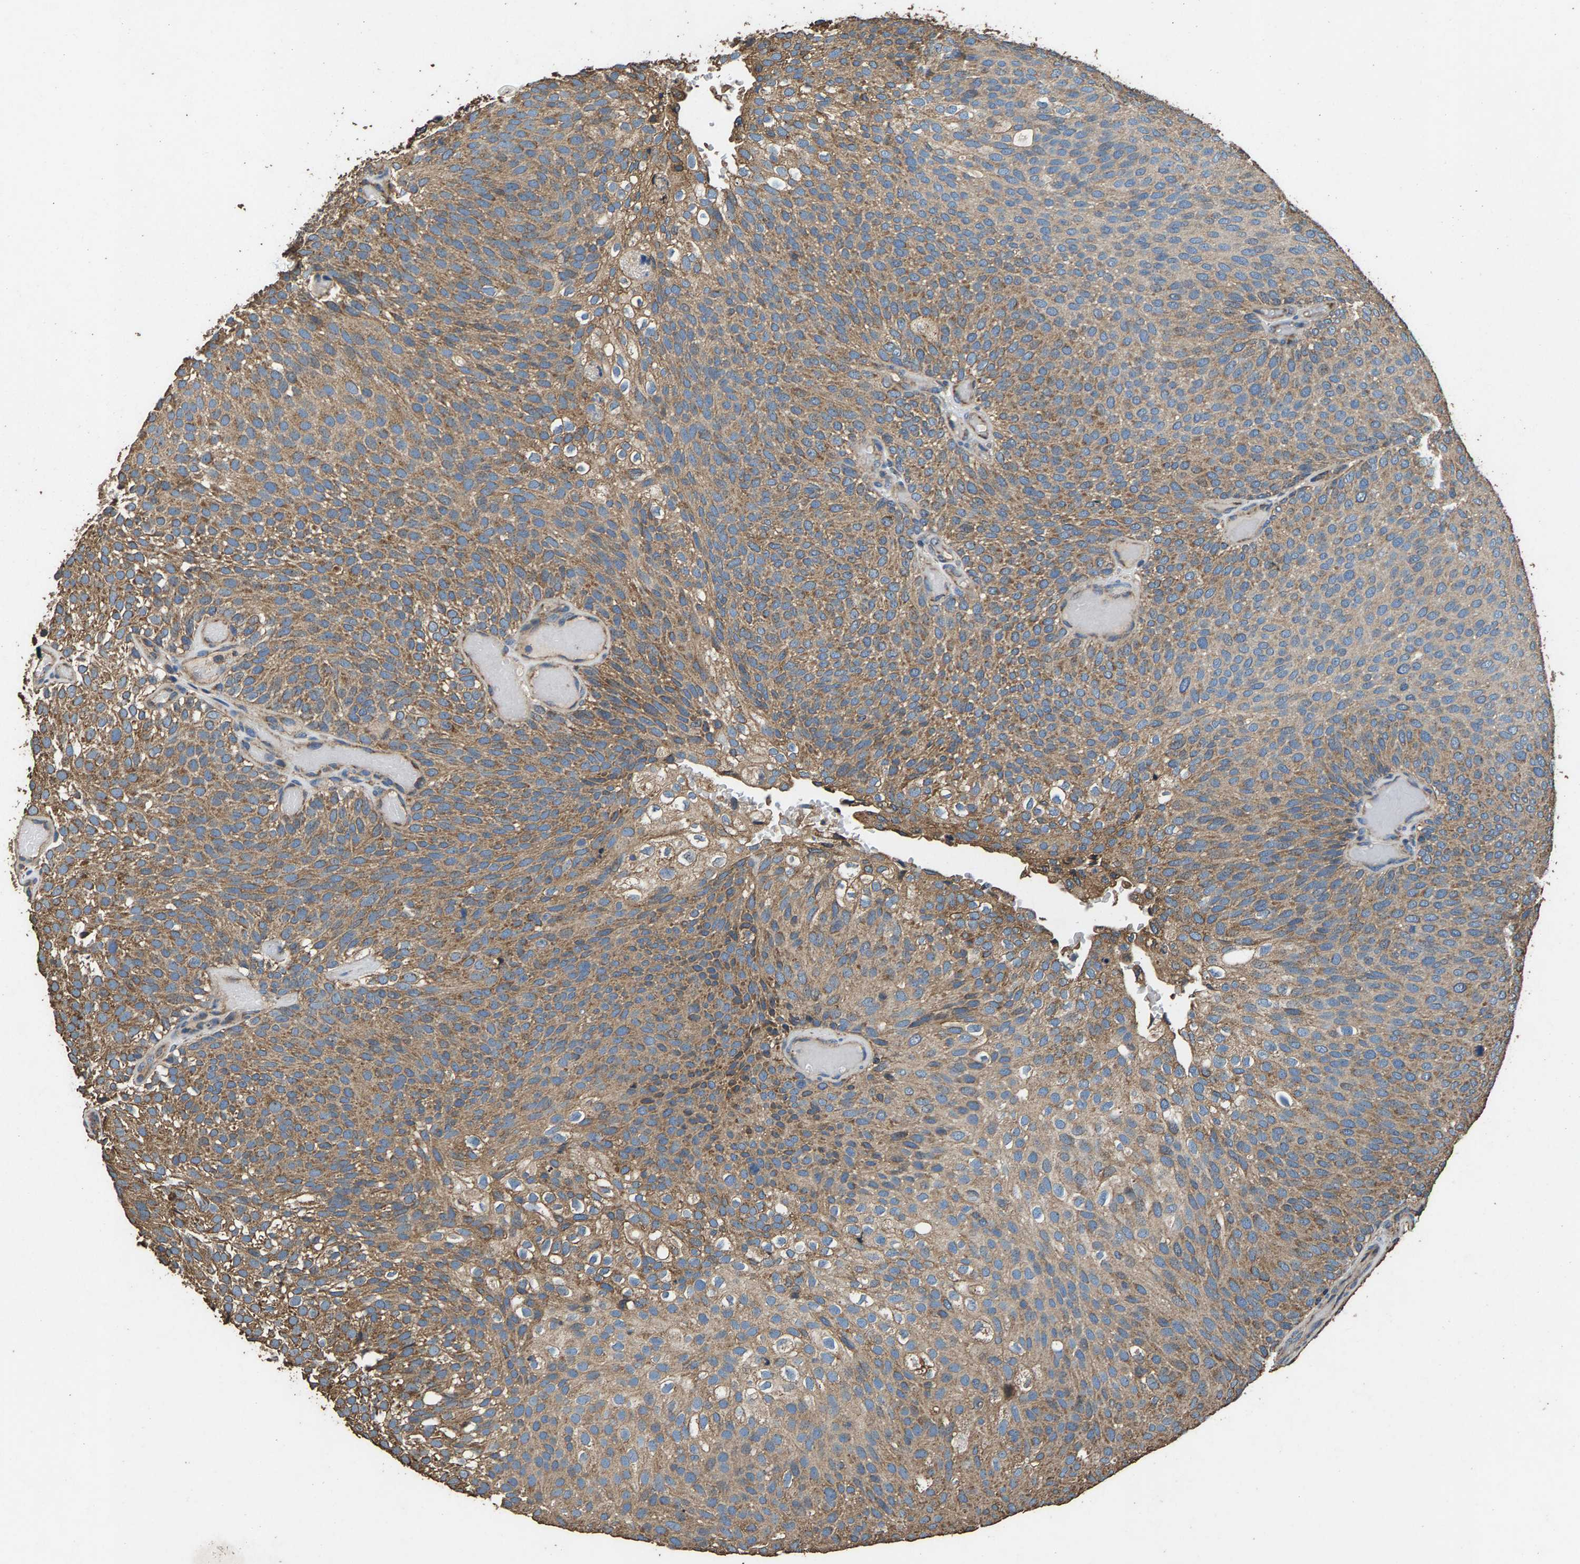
{"staining": {"intensity": "moderate", "quantity": ">75%", "location": "cytoplasmic/membranous"}, "tissue": "urothelial cancer", "cell_type": "Tumor cells", "image_type": "cancer", "snomed": [{"axis": "morphology", "description": "Urothelial carcinoma, Low grade"}, {"axis": "topography", "description": "Urinary bladder"}], "caption": "This is a histology image of immunohistochemistry (IHC) staining of urothelial cancer, which shows moderate staining in the cytoplasmic/membranous of tumor cells.", "gene": "MRPL27", "patient": {"sex": "male", "age": 78}}